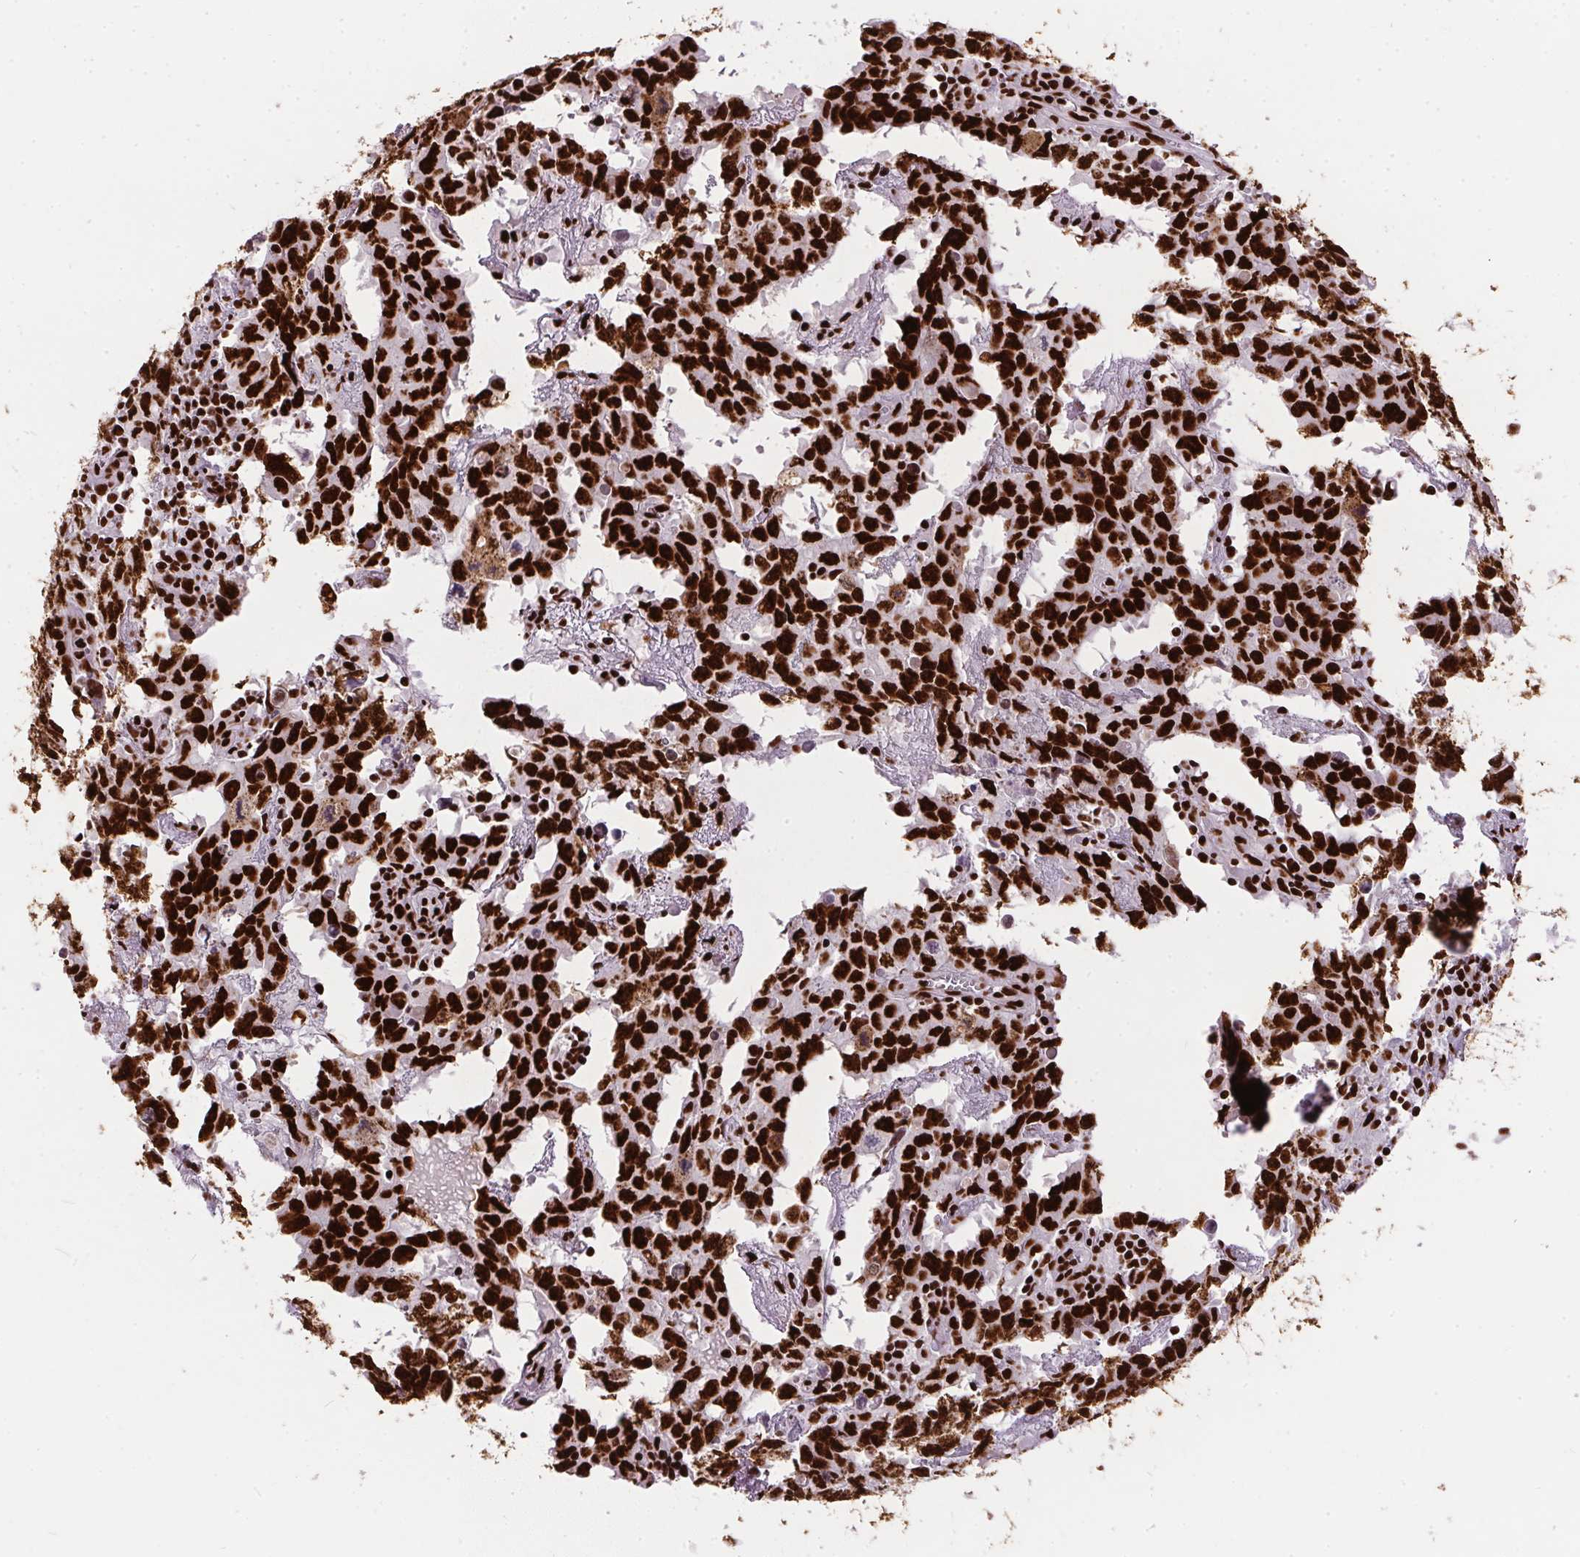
{"staining": {"intensity": "strong", "quantity": ">75%", "location": "nuclear"}, "tissue": "testis cancer", "cell_type": "Tumor cells", "image_type": "cancer", "snomed": [{"axis": "morphology", "description": "Carcinoma, Embryonal, NOS"}, {"axis": "topography", "description": "Testis"}], "caption": "IHC of human testis cancer exhibits high levels of strong nuclear positivity in approximately >75% of tumor cells.", "gene": "PAGE3", "patient": {"sex": "male", "age": 22}}